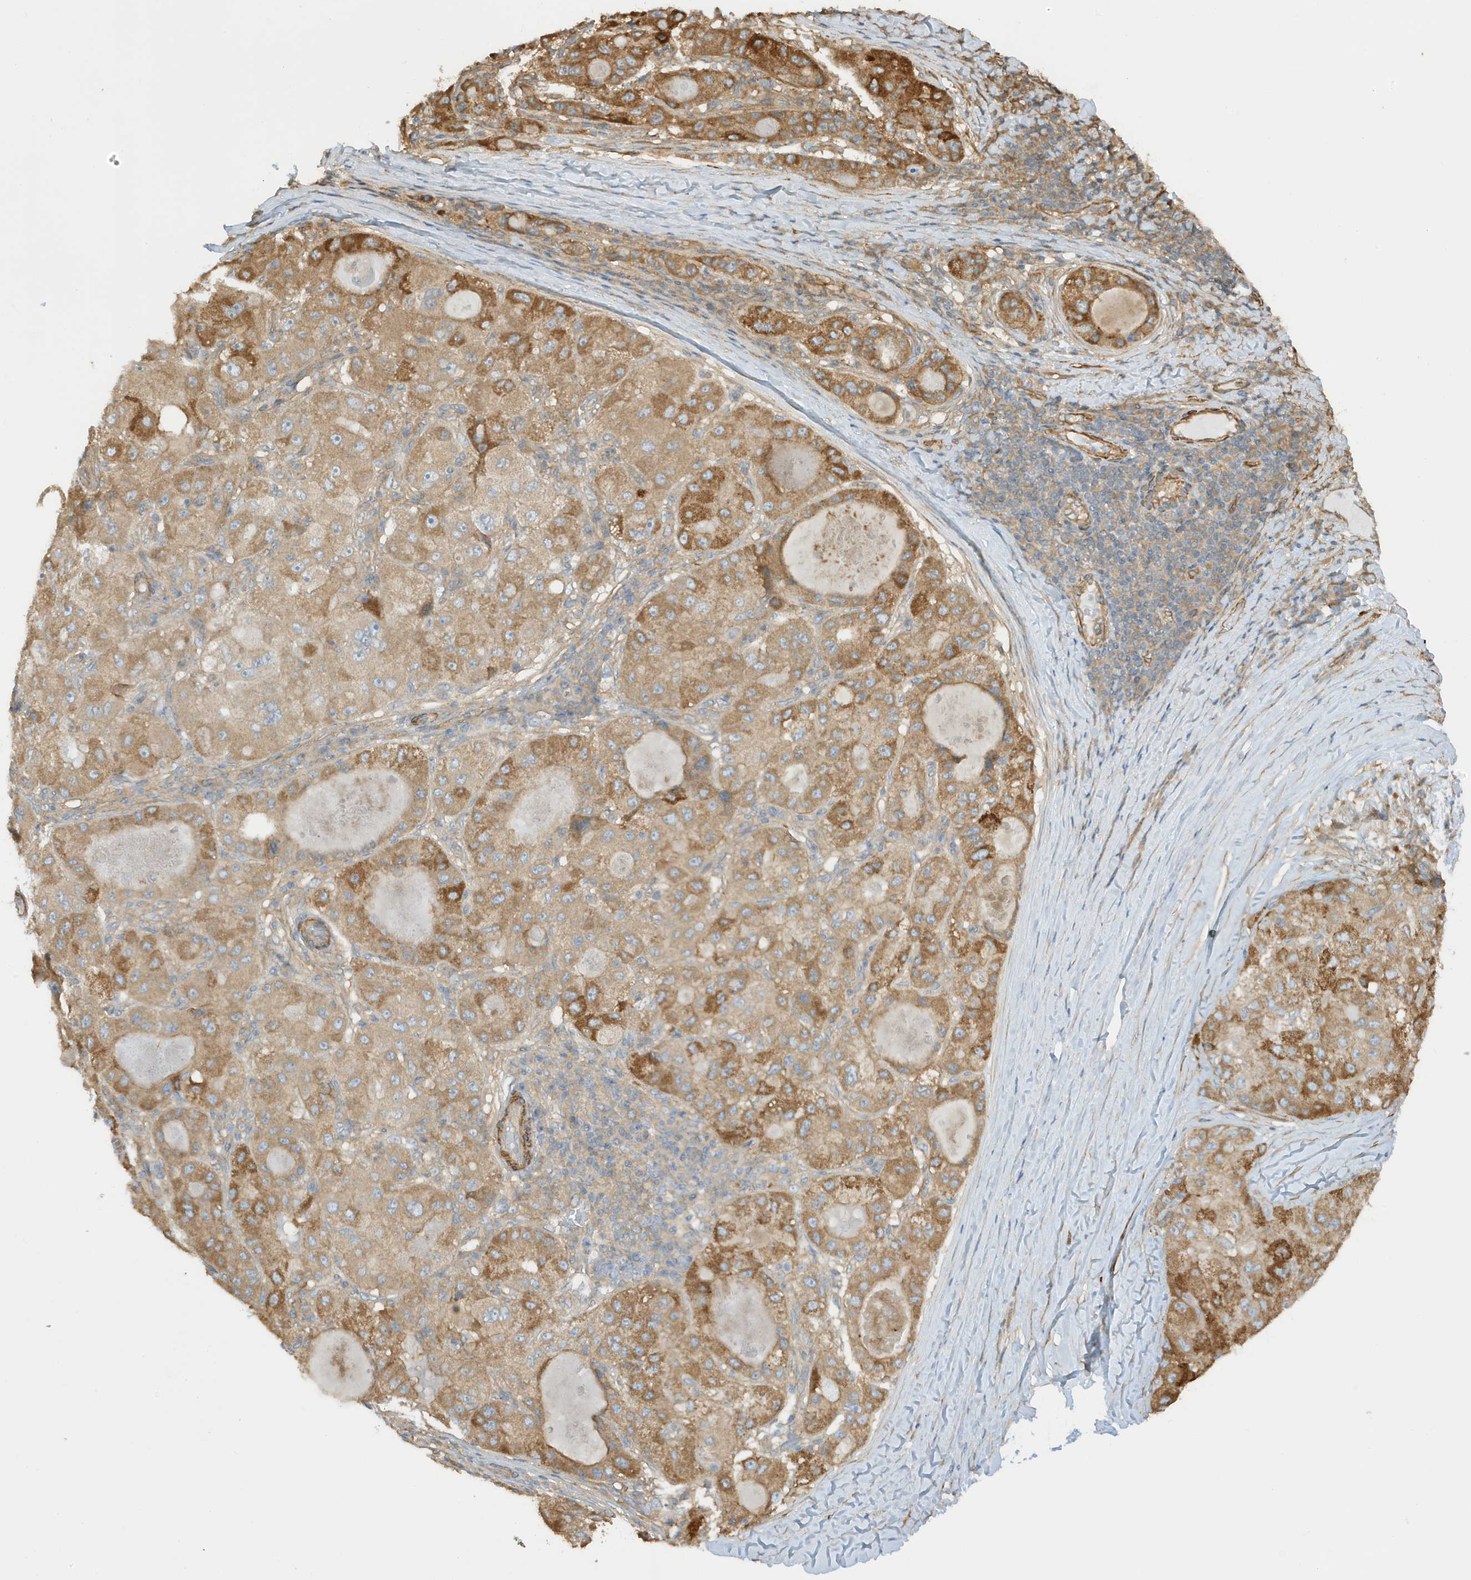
{"staining": {"intensity": "moderate", "quantity": ">75%", "location": "cytoplasmic/membranous"}, "tissue": "liver cancer", "cell_type": "Tumor cells", "image_type": "cancer", "snomed": [{"axis": "morphology", "description": "Carcinoma, Hepatocellular, NOS"}, {"axis": "topography", "description": "Liver"}], "caption": "Brown immunohistochemical staining in liver cancer (hepatocellular carcinoma) shows moderate cytoplasmic/membranous positivity in approximately >75% of tumor cells.", "gene": "CDC42EP3", "patient": {"sex": "male", "age": 80}}